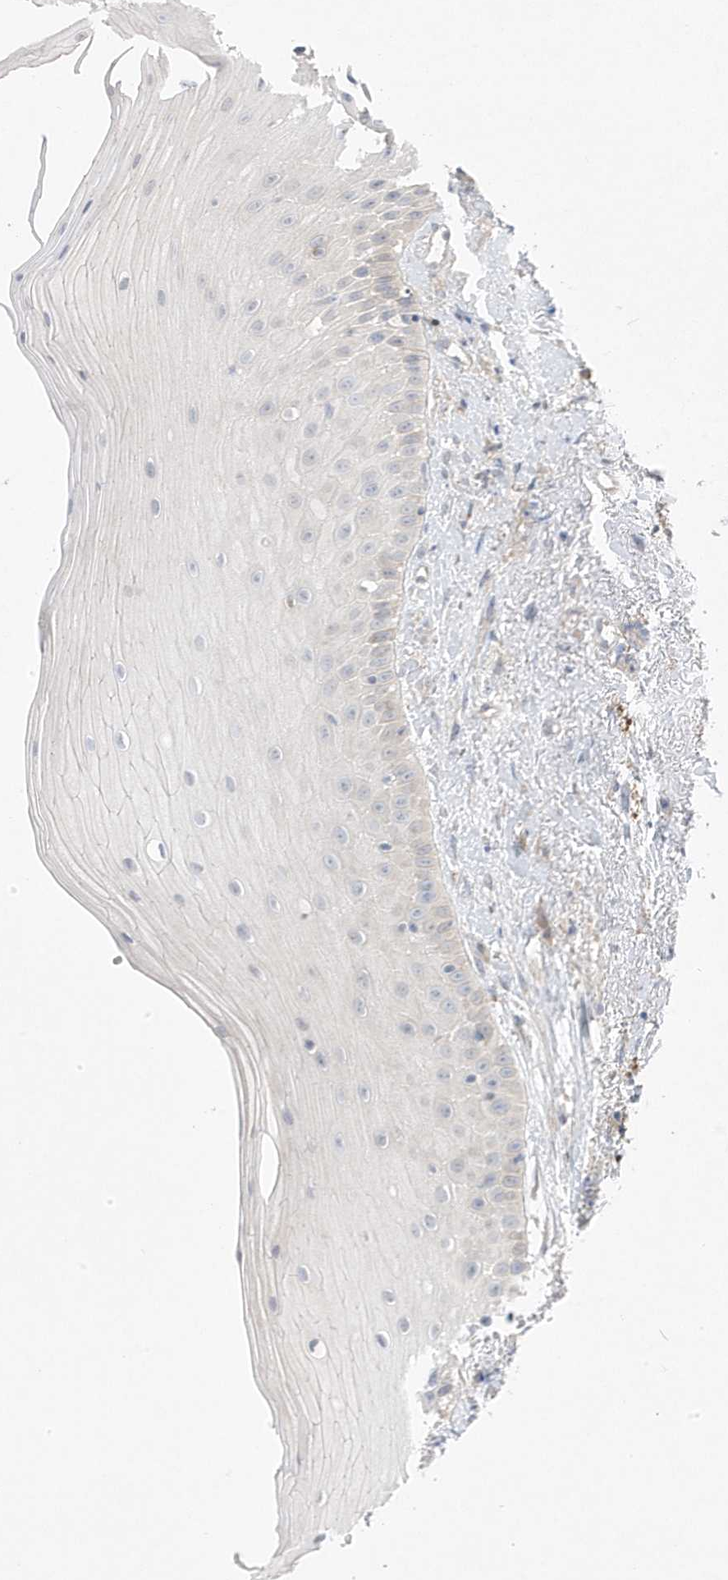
{"staining": {"intensity": "negative", "quantity": "none", "location": "none"}, "tissue": "oral mucosa", "cell_type": "Squamous epithelial cells", "image_type": "normal", "snomed": [{"axis": "morphology", "description": "Normal tissue, NOS"}, {"axis": "topography", "description": "Oral tissue"}], "caption": "Immunohistochemistry micrograph of normal oral mucosa stained for a protein (brown), which displays no expression in squamous epithelial cells.", "gene": "ZNF654", "patient": {"sex": "female", "age": 63}}